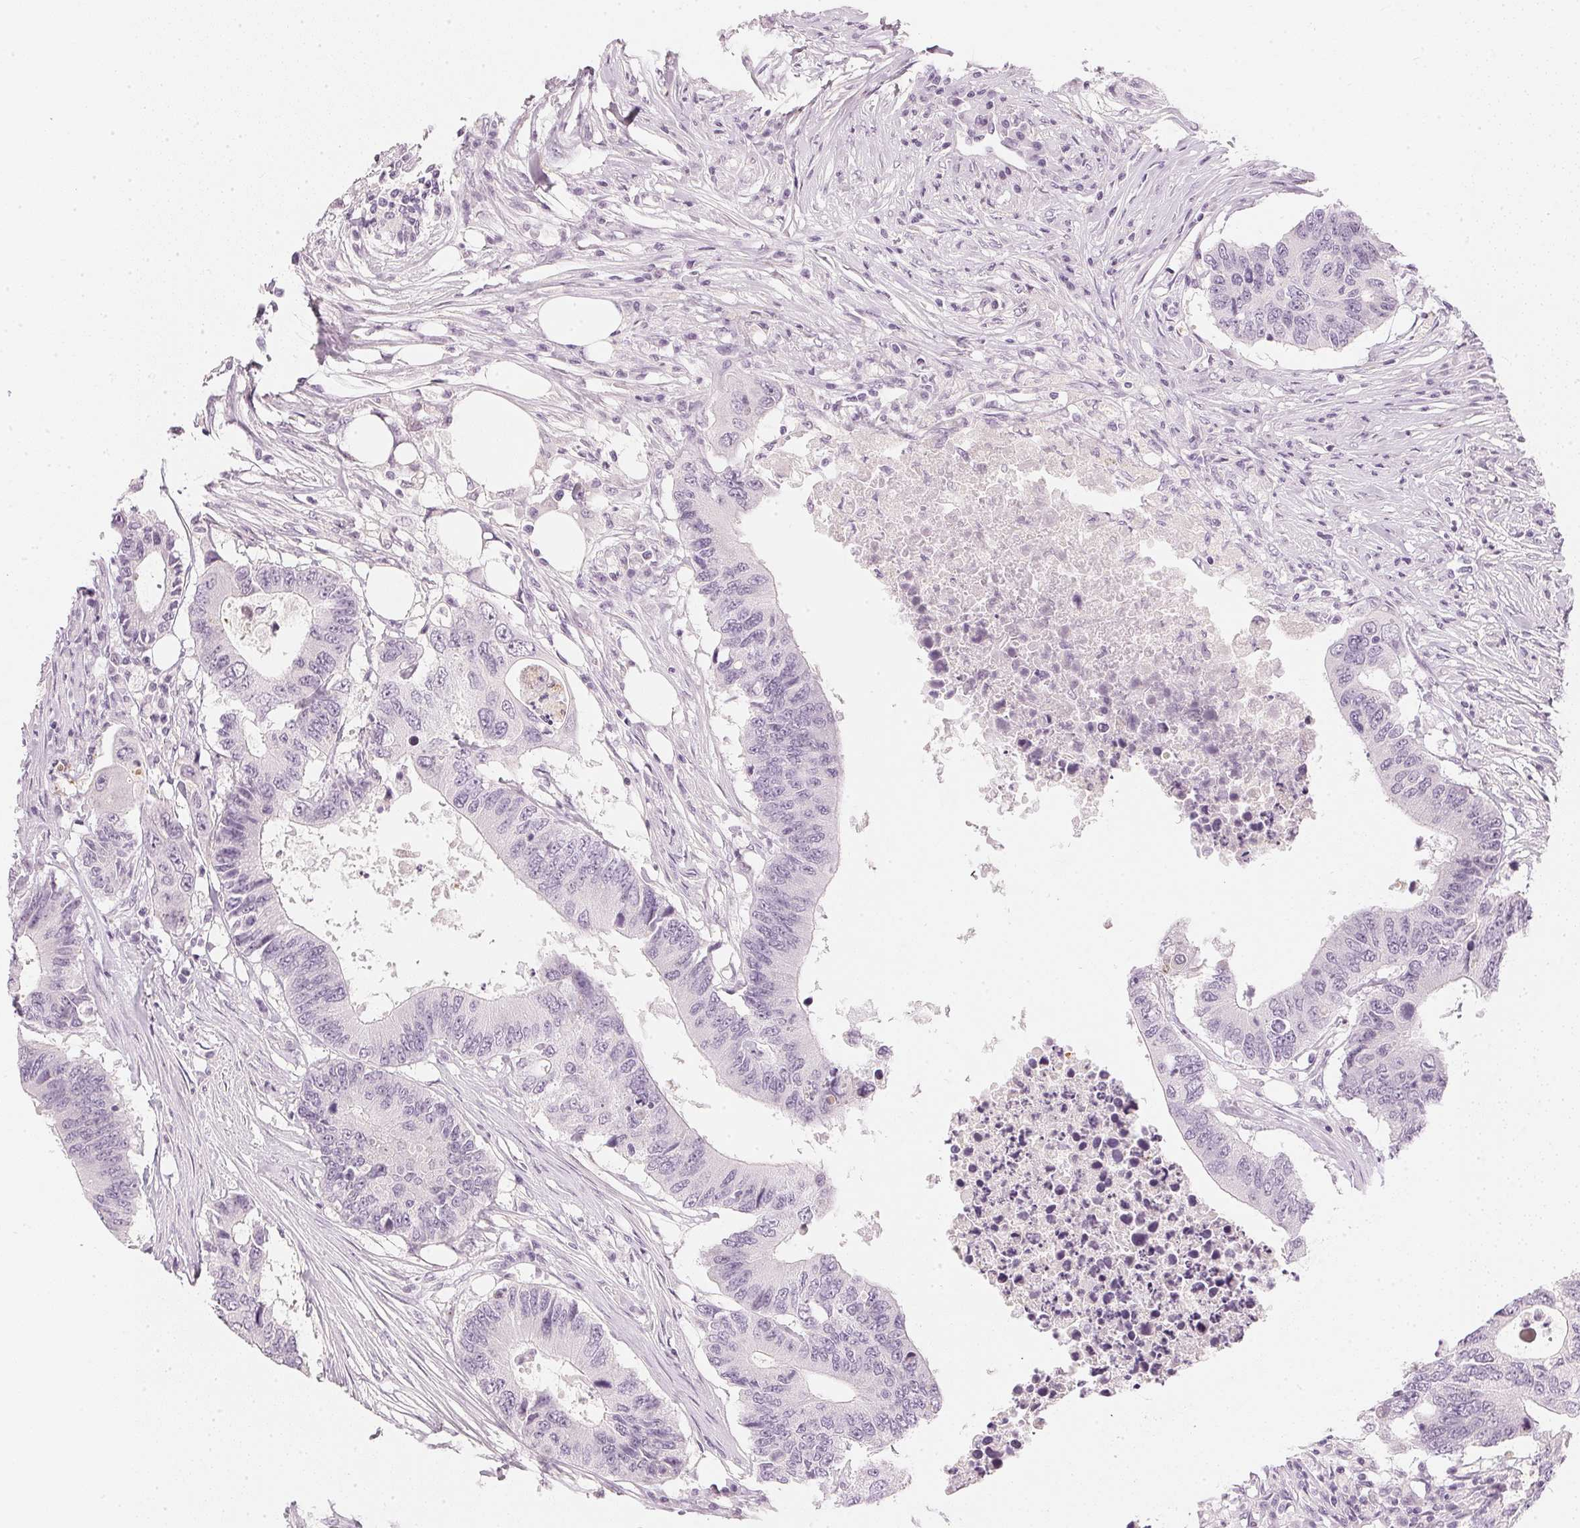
{"staining": {"intensity": "negative", "quantity": "none", "location": "none"}, "tissue": "colorectal cancer", "cell_type": "Tumor cells", "image_type": "cancer", "snomed": [{"axis": "morphology", "description": "Adenocarcinoma, NOS"}, {"axis": "topography", "description": "Colon"}], "caption": "Immunohistochemistry (IHC) of adenocarcinoma (colorectal) shows no positivity in tumor cells.", "gene": "CHST4", "patient": {"sex": "male", "age": 71}}